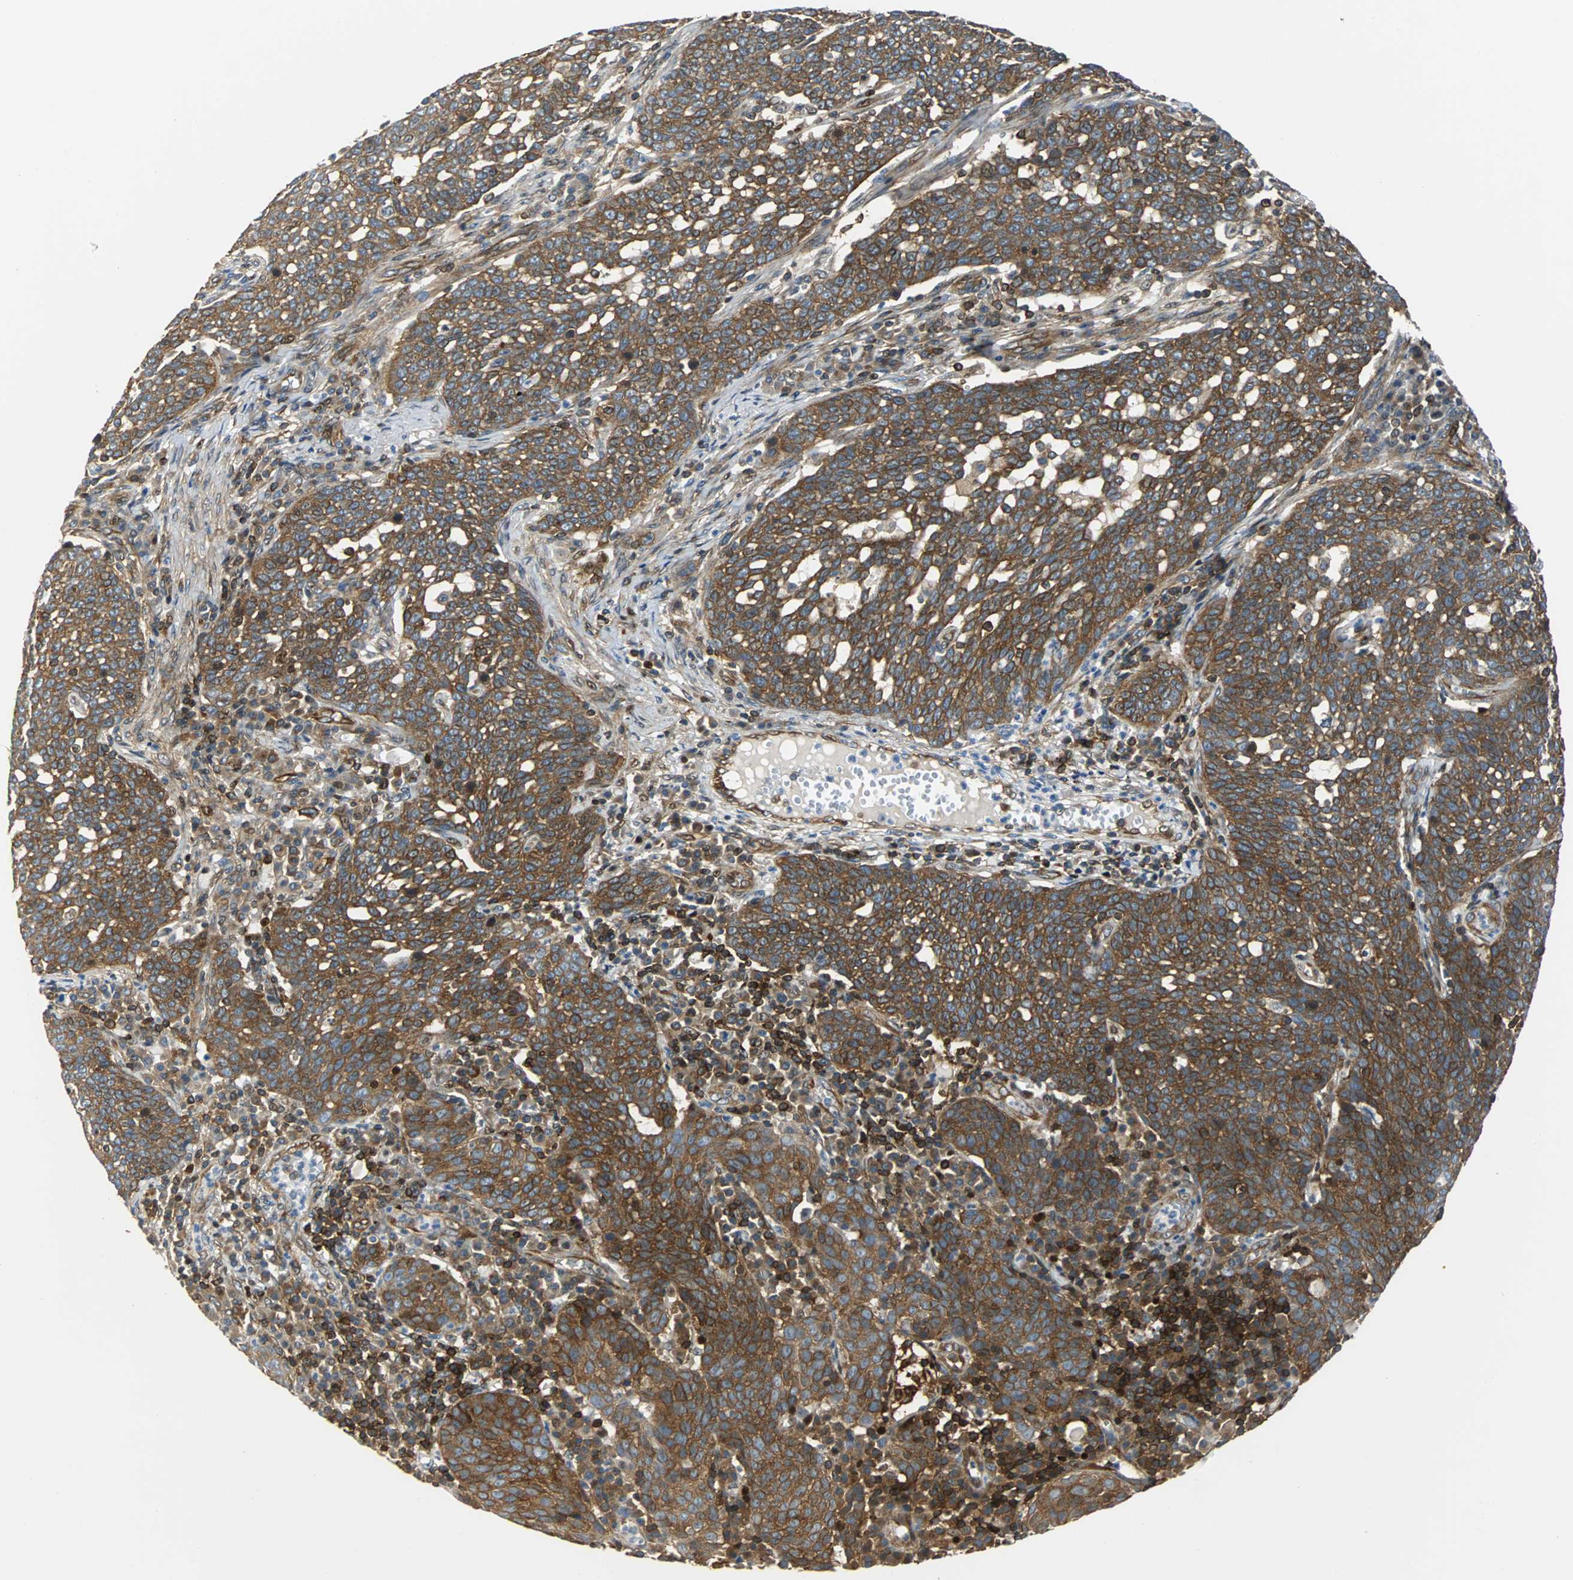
{"staining": {"intensity": "strong", "quantity": ">75%", "location": "cytoplasmic/membranous"}, "tissue": "cervical cancer", "cell_type": "Tumor cells", "image_type": "cancer", "snomed": [{"axis": "morphology", "description": "Squamous cell carcinoma, NOS"}, {"axis": "topography", "description": "Cervix"}], "caption": "Cervical cancer tissue demonstrates strong cytoplasmic/membranous expression in about >75% of tumor cells, visualized by immunohistochemistry. The staining was performed using DAB, with brown indicating positive protein expression. Nuclei are stained blue with hematoxylin.", "gene": "RELA", "patient": {"sex": "female", "age": 34}}